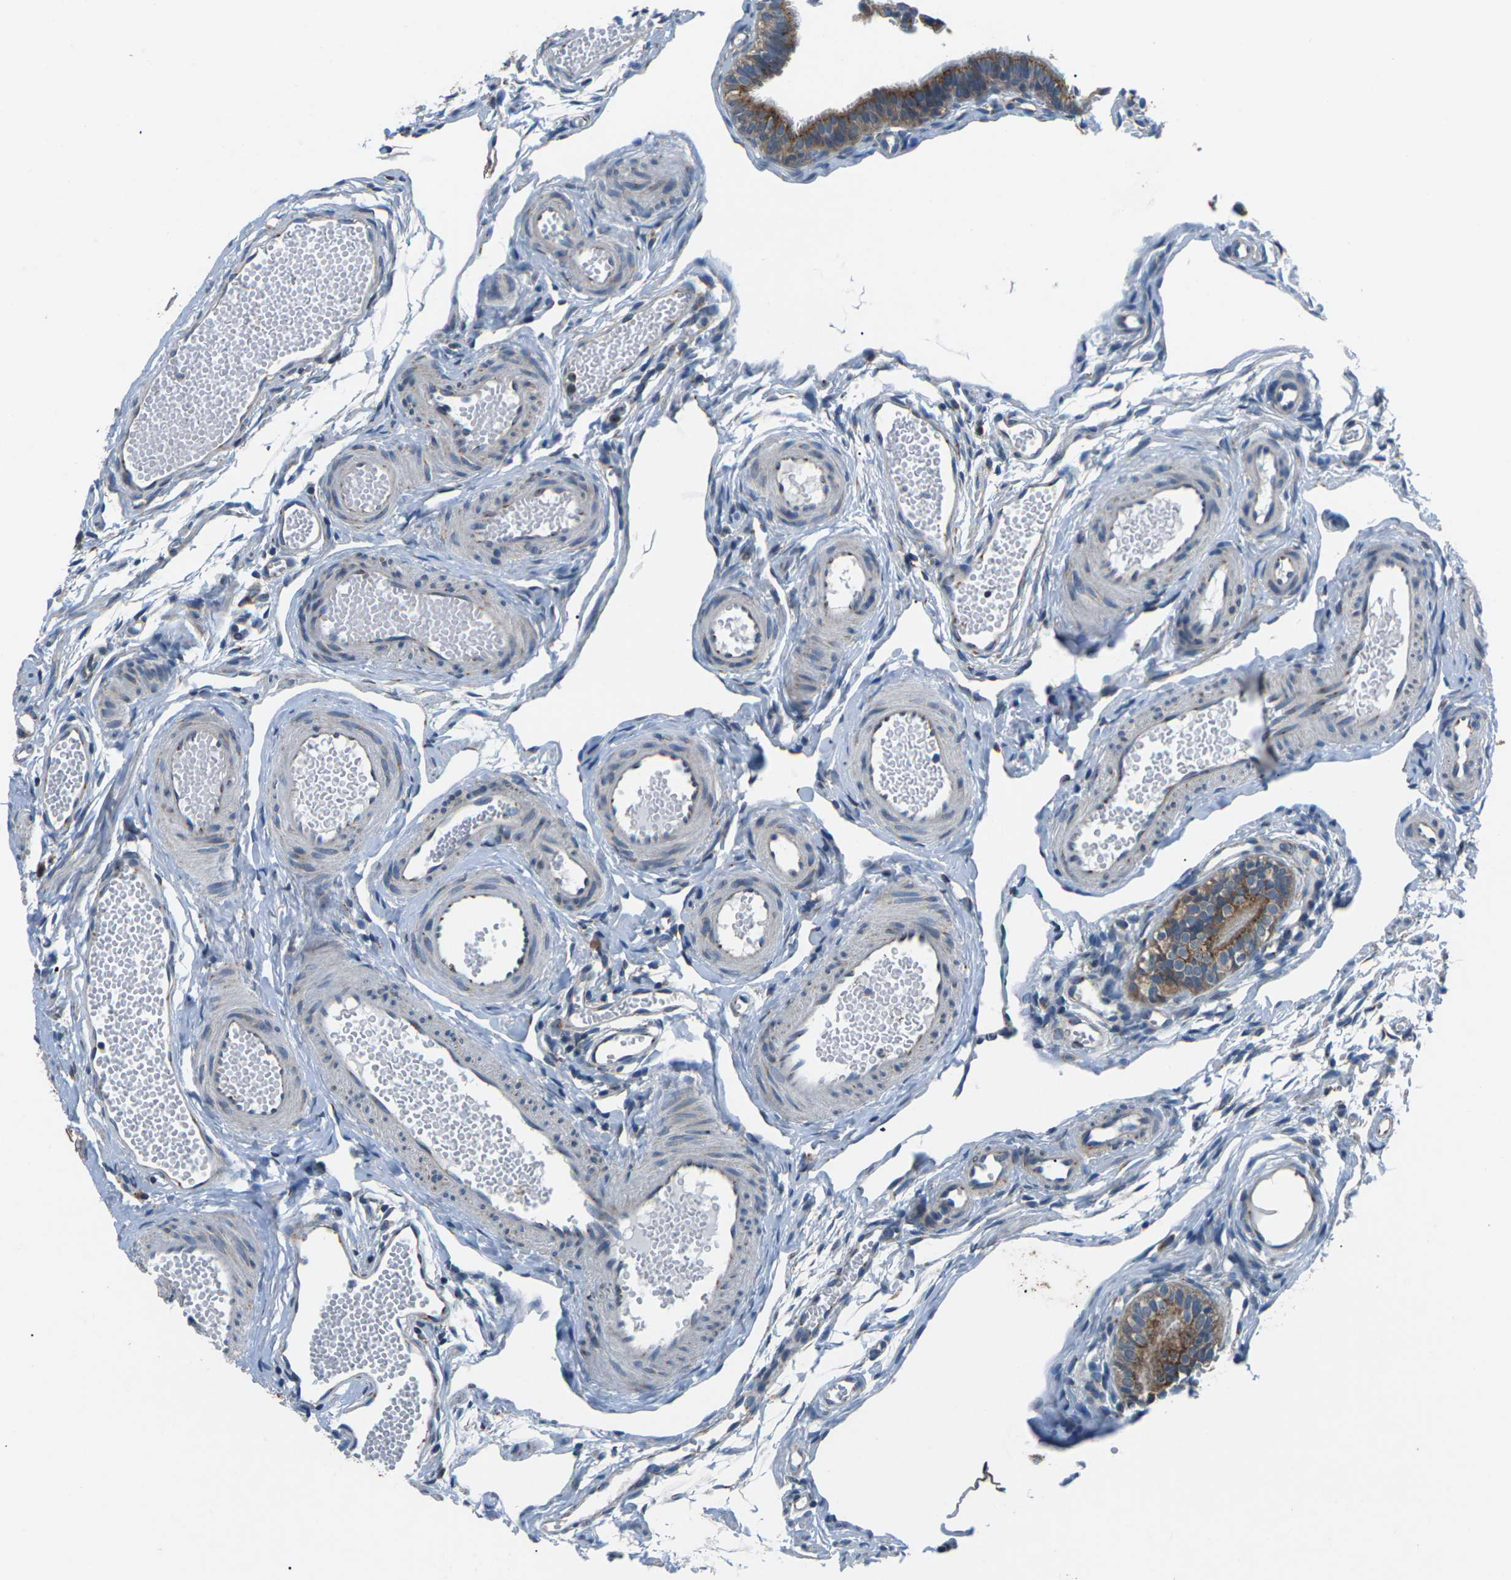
{"staining": {"intensity": "moderate", "quantity": ">75%", "location": "cytoplasmic/membranous"}, "tissue": "fallopian tube", "cell_type": "Glandular cells", "image_type": "normal", "snomed": [{"axis": "morphology", "description": "Normal tissue, NOS"}, {"axis": "topography", "description": "Fallopian tube"}, {"axis": "topography", "description": "Placenta"}], "caption": "An image showing moderate cytoplasmic/membranous staining in about >75% of glandular cells in benign fallopian tube, as visualized by brown immunohistochemical staining.", "gene": "GABRP", "patient": {"sex": "female", "age": 34}}